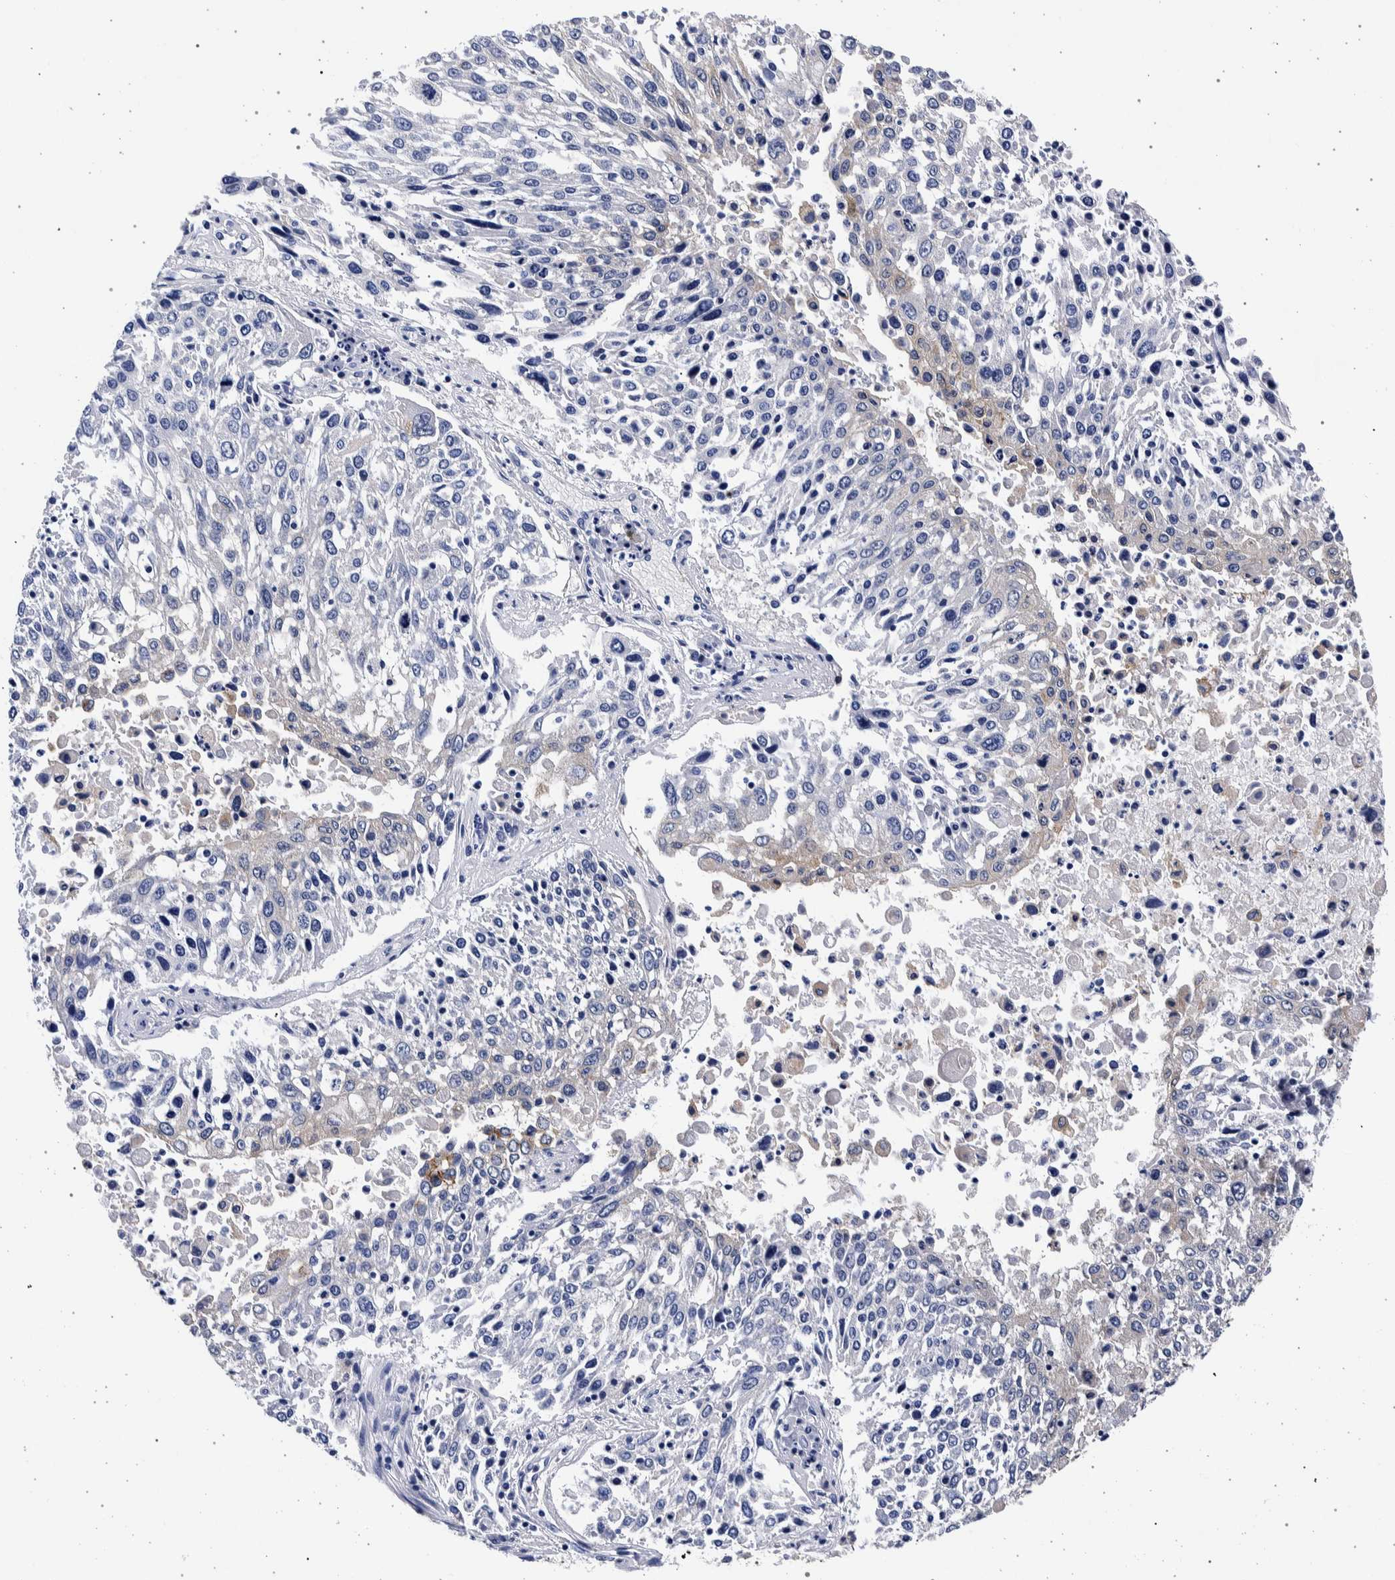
{"staining": {"intensity": "negative", "quantity": "none", "location": "none"}, "tissue": "lung cancer", "cell_type": "Tumor cells", "image_type": "cancer", "snomed": [{"axis": "morphology", "description": "Squamous cell carcinoma, NOS"}, {"axis": "topography", "description": "Lung"}], "caption": "Lung squamous cell carcinoma stained for a protein using IHC shows no positivity tumor cells.", "gene": "NIBAN2", "patient": {"sex": "male", "age": 65}}